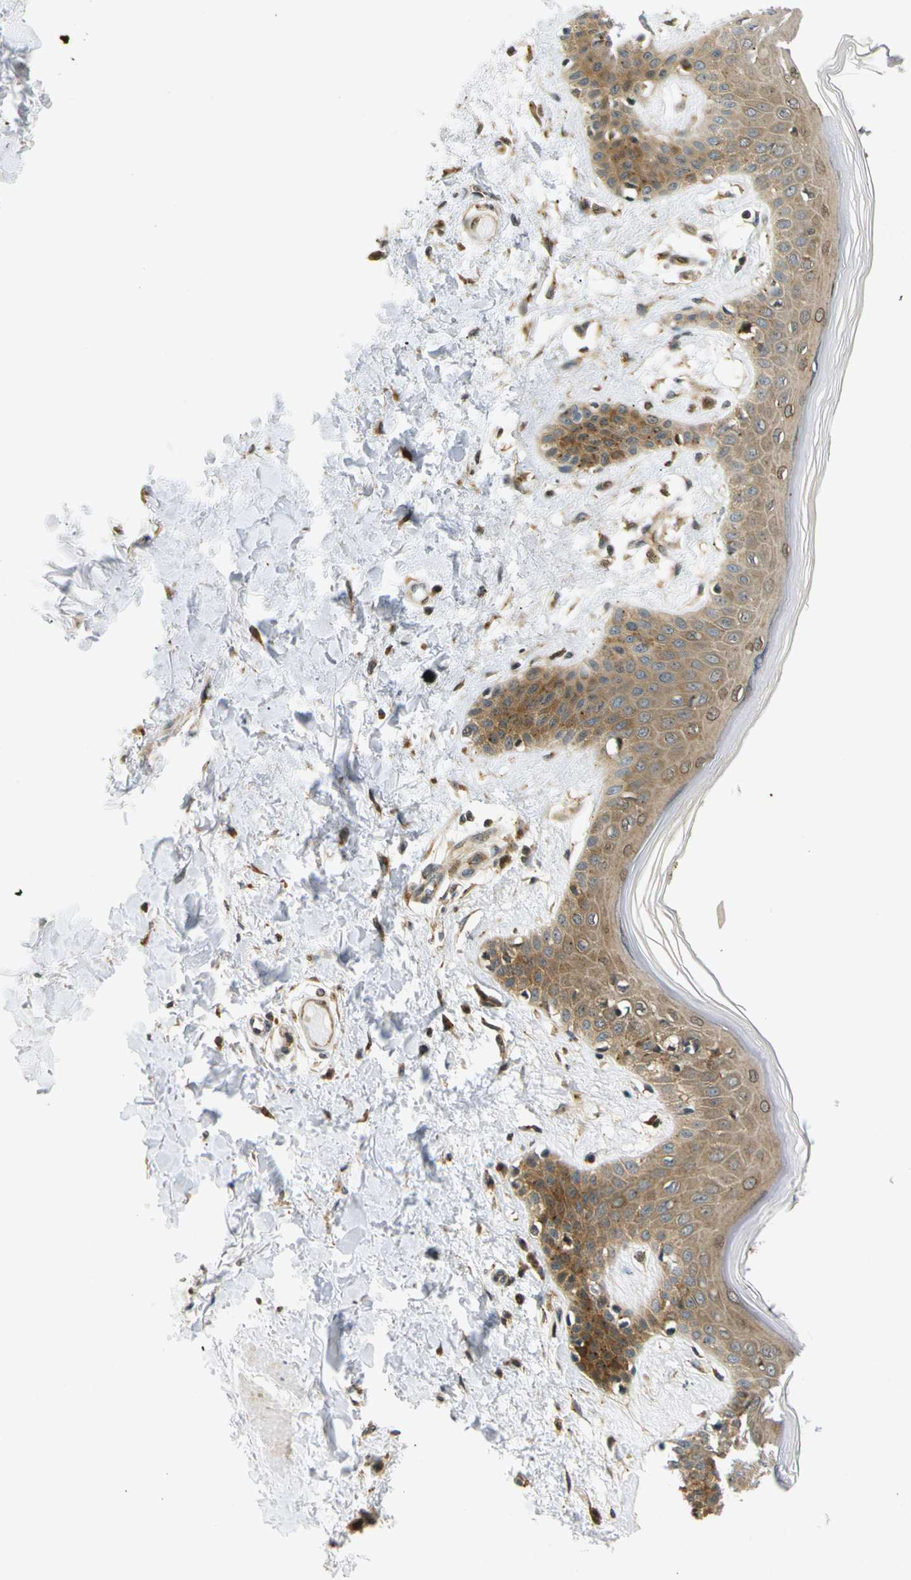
{"staining": {"intensity": "strong", "quantity": ">75%", "location": "cytoplasmic/membranous"}, "tissue": "skin", "cell_type": "Fibroblasts", "image_type": "normal", "snomed": [{"axis": "morphology", "description": "Normal tissue, NOS"}, {"axis": "topography", "description": "Skin"}], "caption": "Protein positivity by IHC displays strong cytoplasmic/membranous positivity in approximately >75% of fibroblasts in unremarkable skin.", "gene": "ABCE1", "patient": {"sex": "male", "age": 53}}